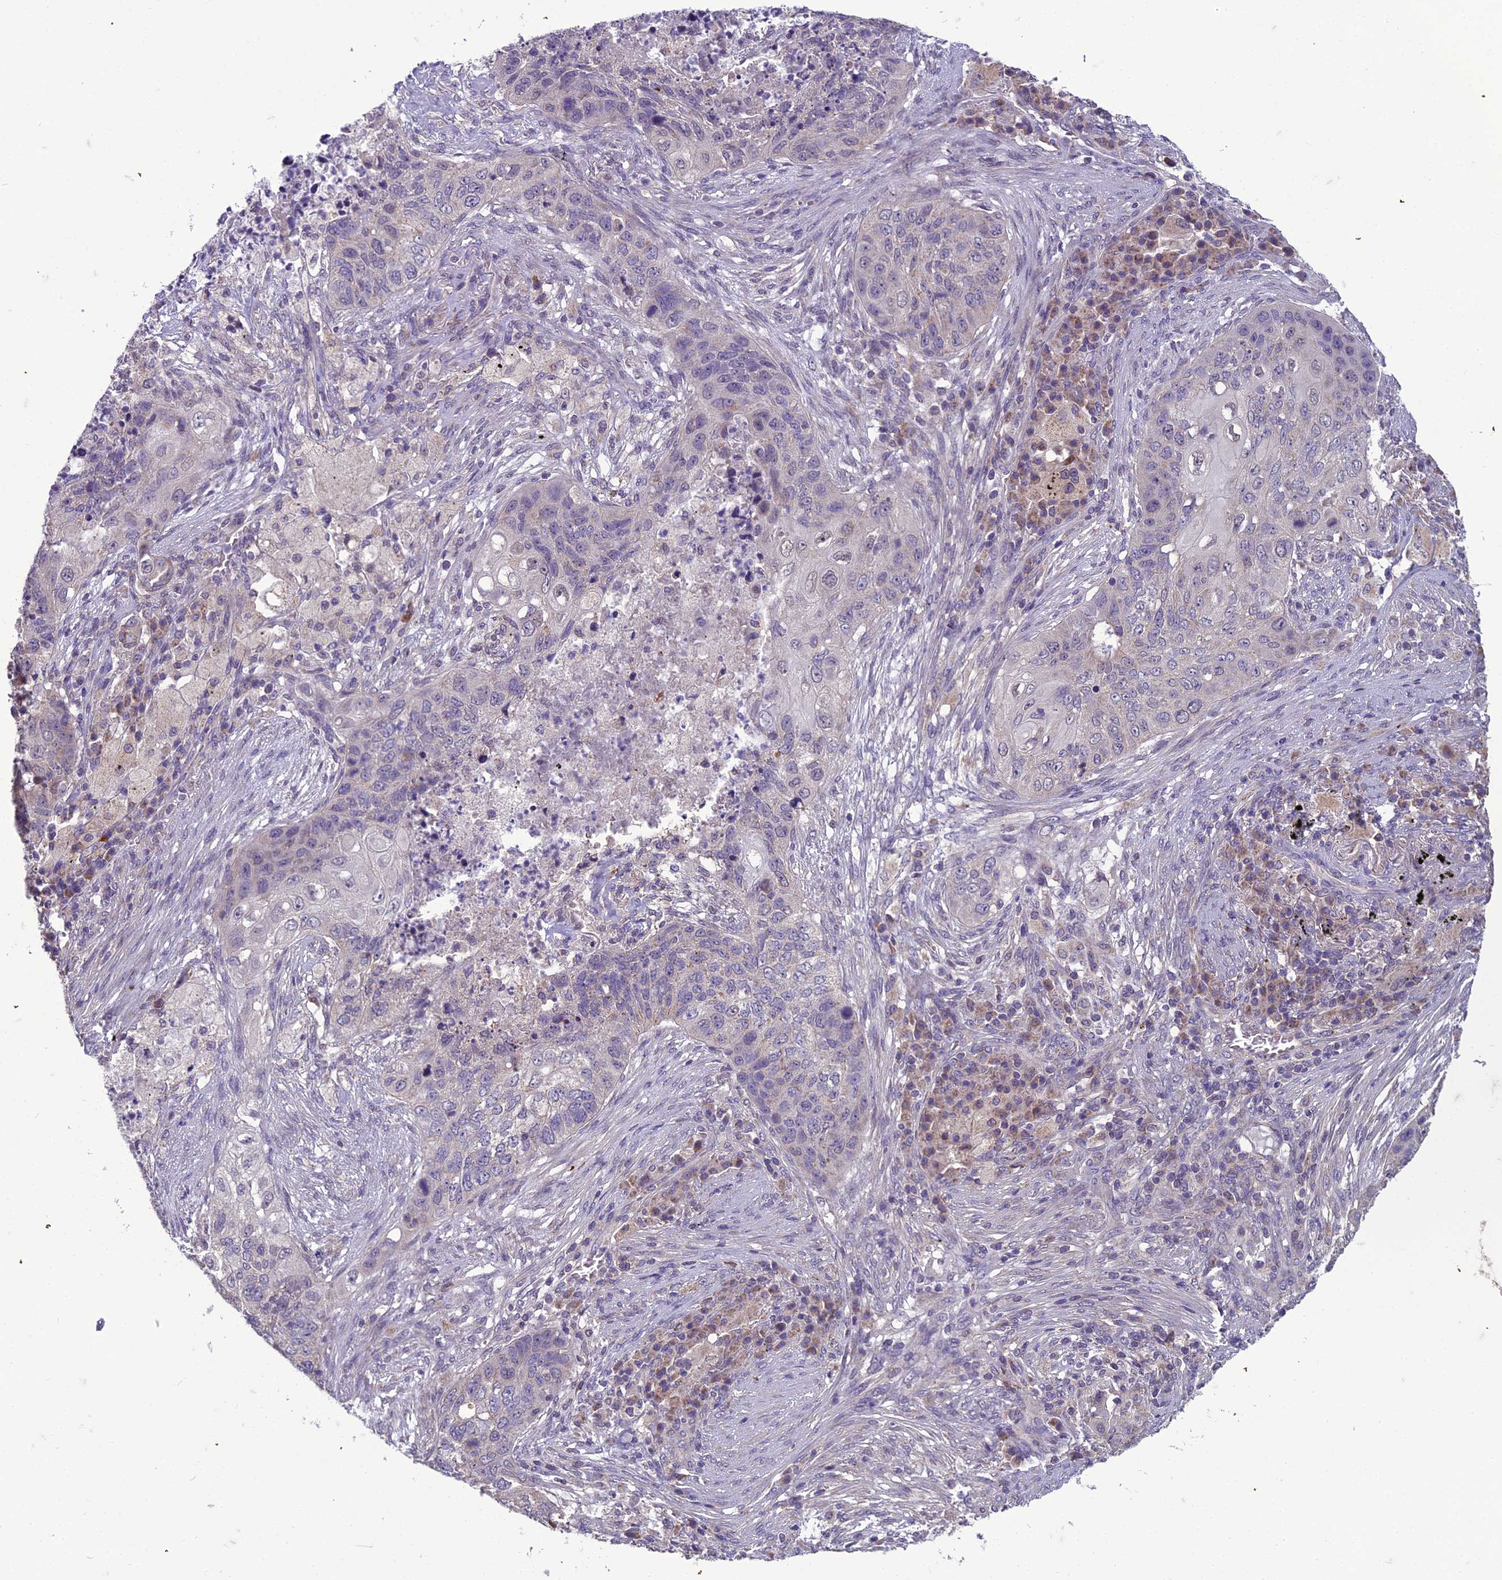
{"staining": {"intensity": "negative", "quantity": "none", "location": "none"}, "tissue": "lung cancer", "cell_type": "Tumor cells", "image_type": "cancer", "snomed": [{"axis": "morphology", "description": "Squamous cell carcinoma, NOS"}, {"axis": "topography", "description": "Lung"}], "caption": "High power microscopy histopathology image of an IHC micrograph of squamous cell carcinoma (lung), revealing no significant positivity in tumor cells.", "gene": "DUS2", "patient": {"sex": "female", "age": 63}}